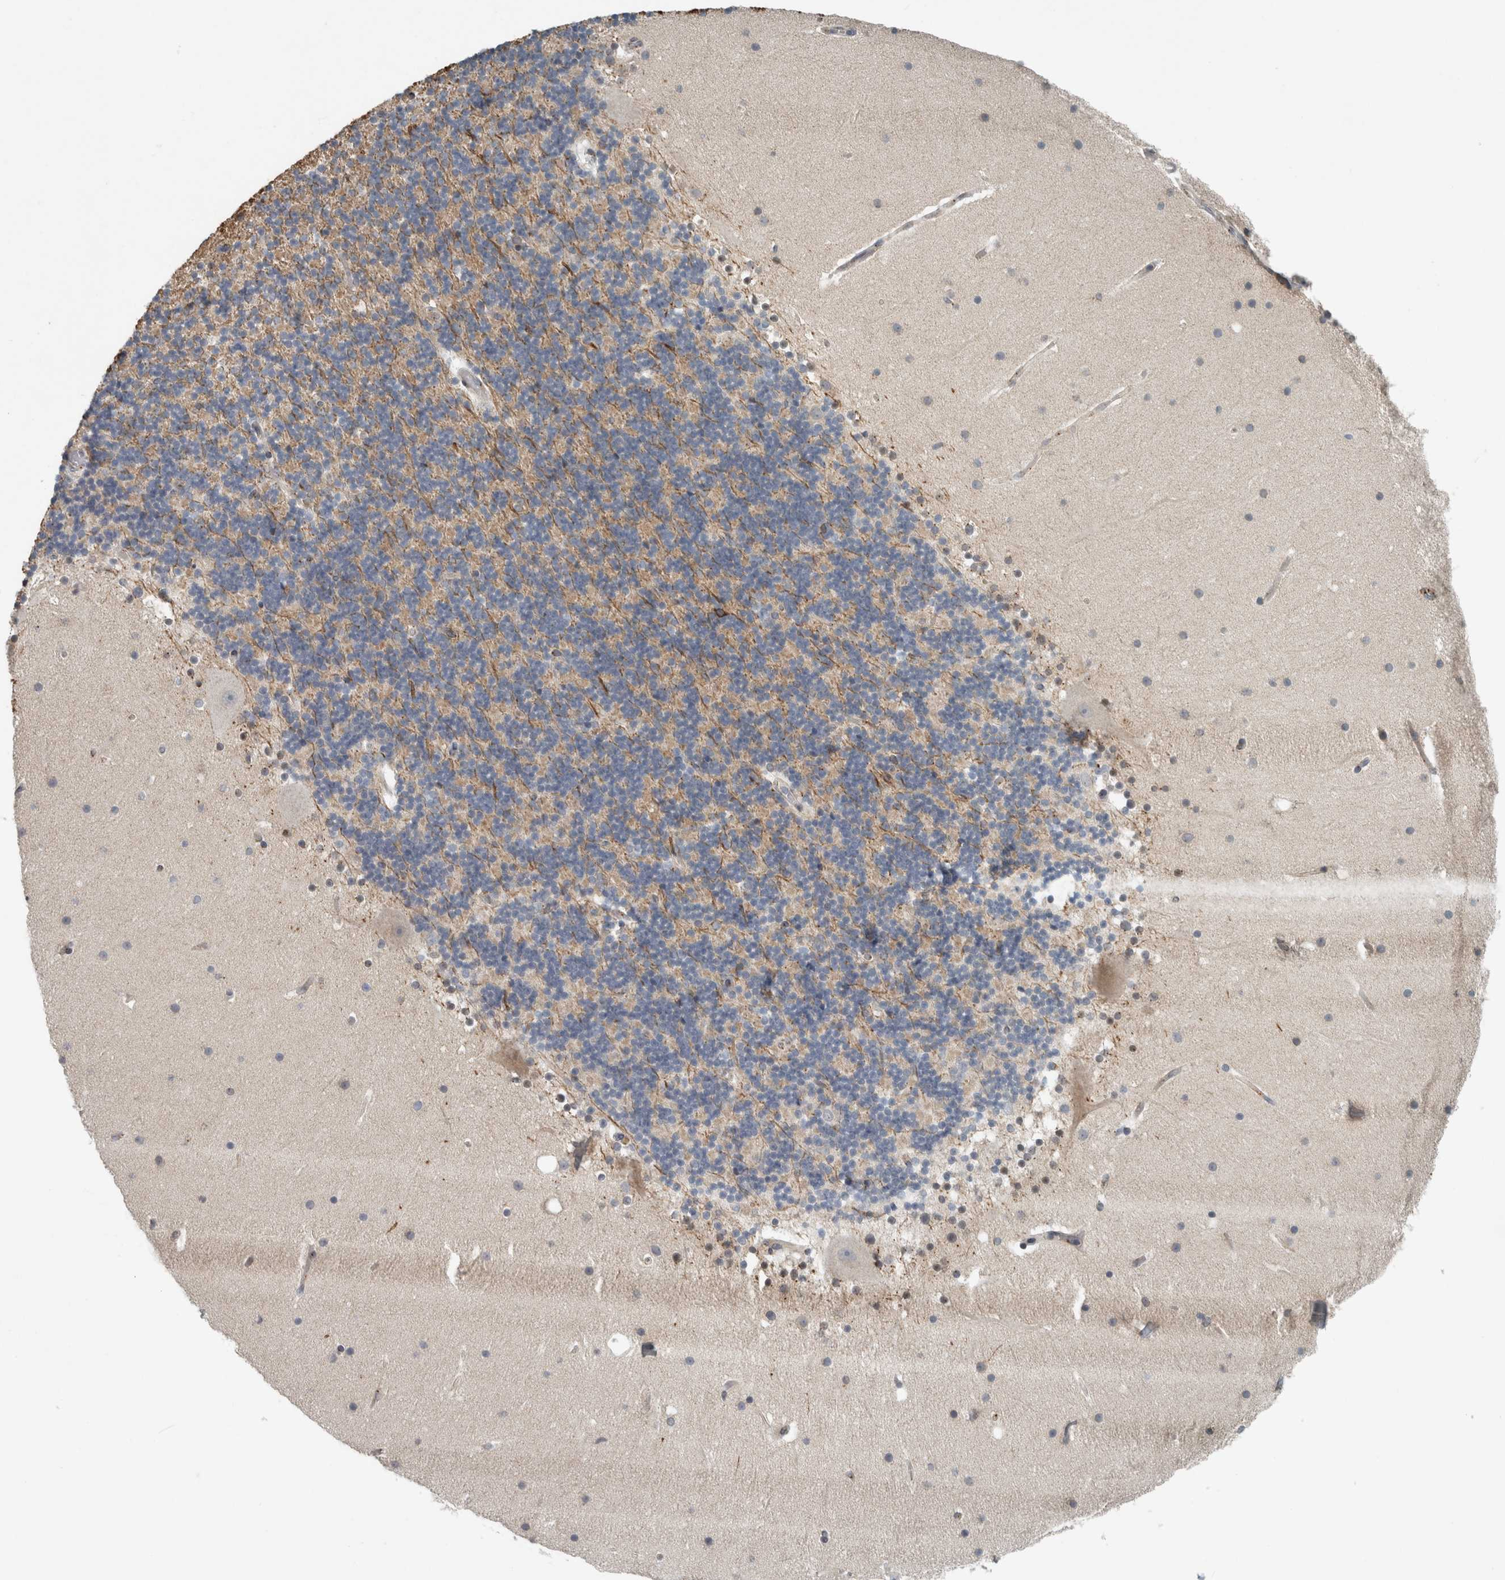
{"staining": {"intensity": "negative", "quantity": "none", "location": "none"}, "tissue": "cerebellum", "cell_type": "Cells in granular layer", "image_type": "normal", "snomed": [{"axis": "morphology", "description": "Normal tissue, NOS"}, {"axis": "topography", "description": "Cerebellum"}], "caption": "DAB immunohistochemical staining of unremarkable cerebellum displays no significant expression in cells in granular layer.", "gene": "KIF1C", "patient": {"sex": "male", "age": 57}}